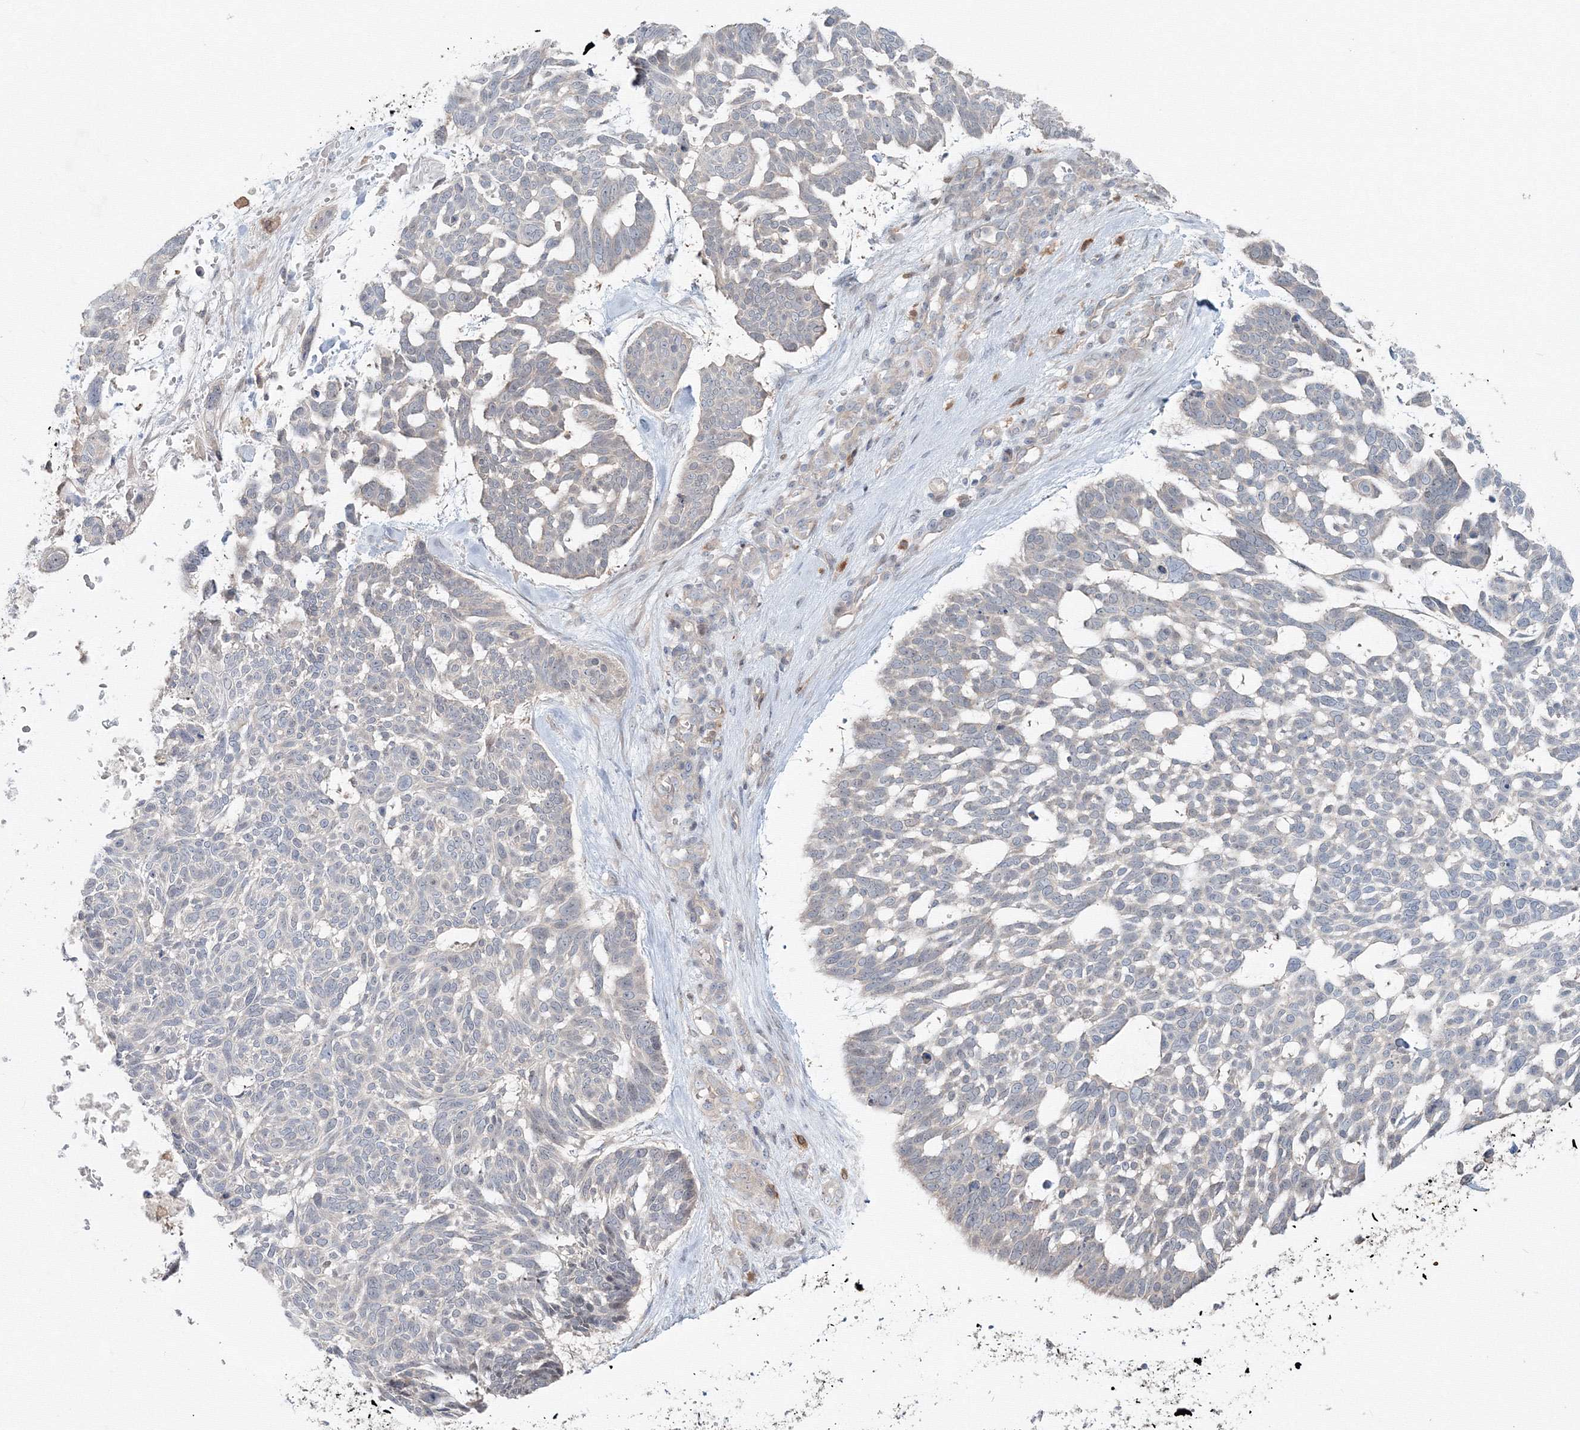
{"staining": {"intensity": "negative", "quantity": "none", "location": "none"}, "tissue": "skin cancer", "cell_type": "Tumor cells", "image_type": "cancer", "snomed": [{"axis": "morphology", "description": "Basal cell carcinoma"}, {"axis": "topography", "description": "Skin"}], "caption": "Basal cell carcinoma (skin) stained for a protein using IHC demonstrates no expression tumor cells.", "gene": "MKRN2", "patient": {"sex": "male", "age": 88}}